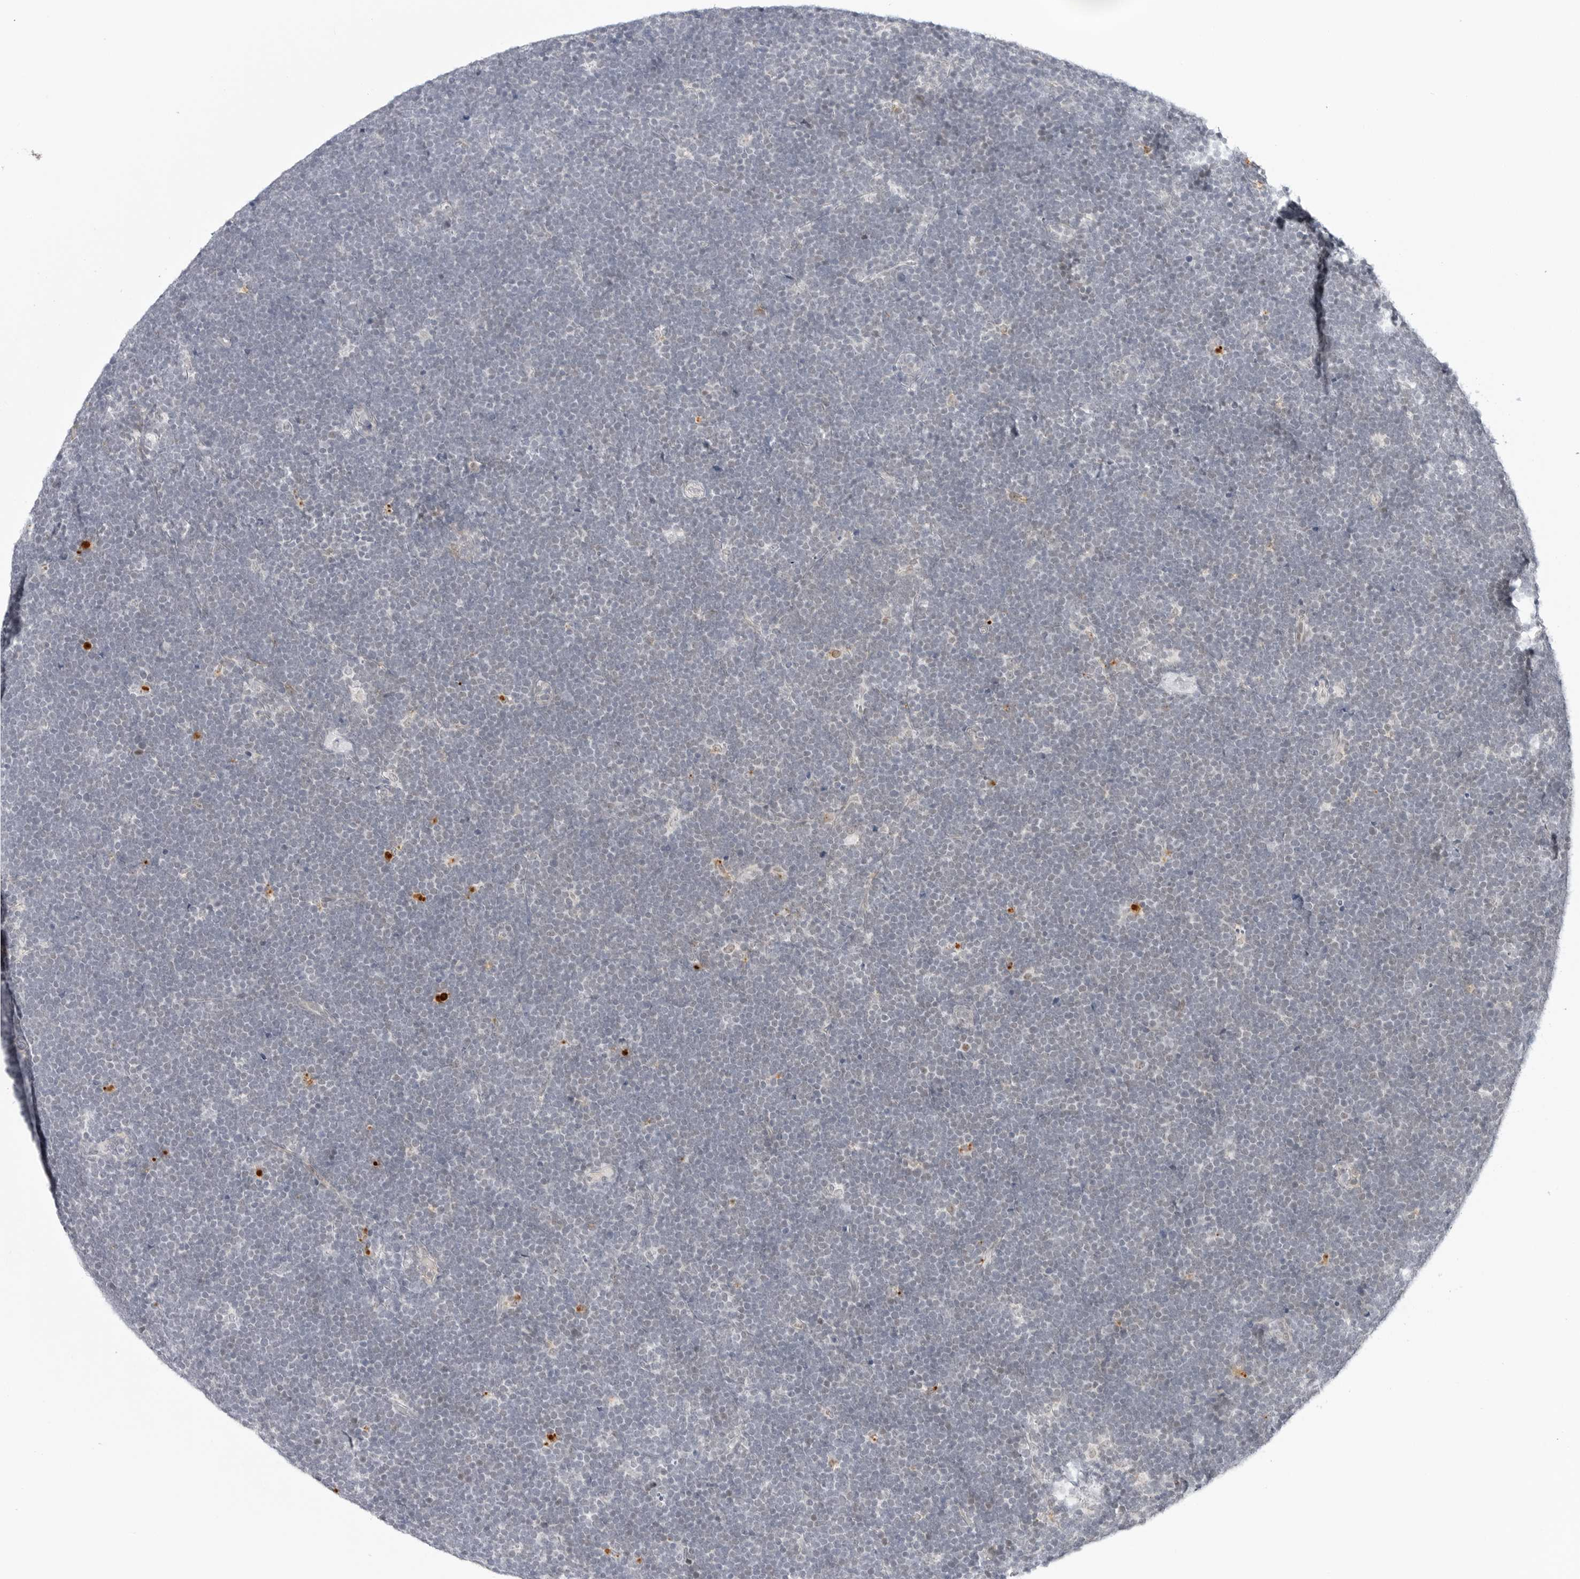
{"staining": {"intensity": "negative", "quantity": "none", "location": "none"}, "tissue": "lymphoma", "cell_type": "Tumor cells", "image_type": "cancer", "snomed": [{"axis": "morphology", "description": "Malignant lymphoma, non-Hodgkin's type, High grade"}, {"axis": "topography", "description": "Lymph node"}], "caption": "Tumor cells show no significant positivity in high-grade malignant lymphoma, non-Hodgkin's type.", "gene": "TSEN2", "patient": {"sex": "male", "age": 13}}